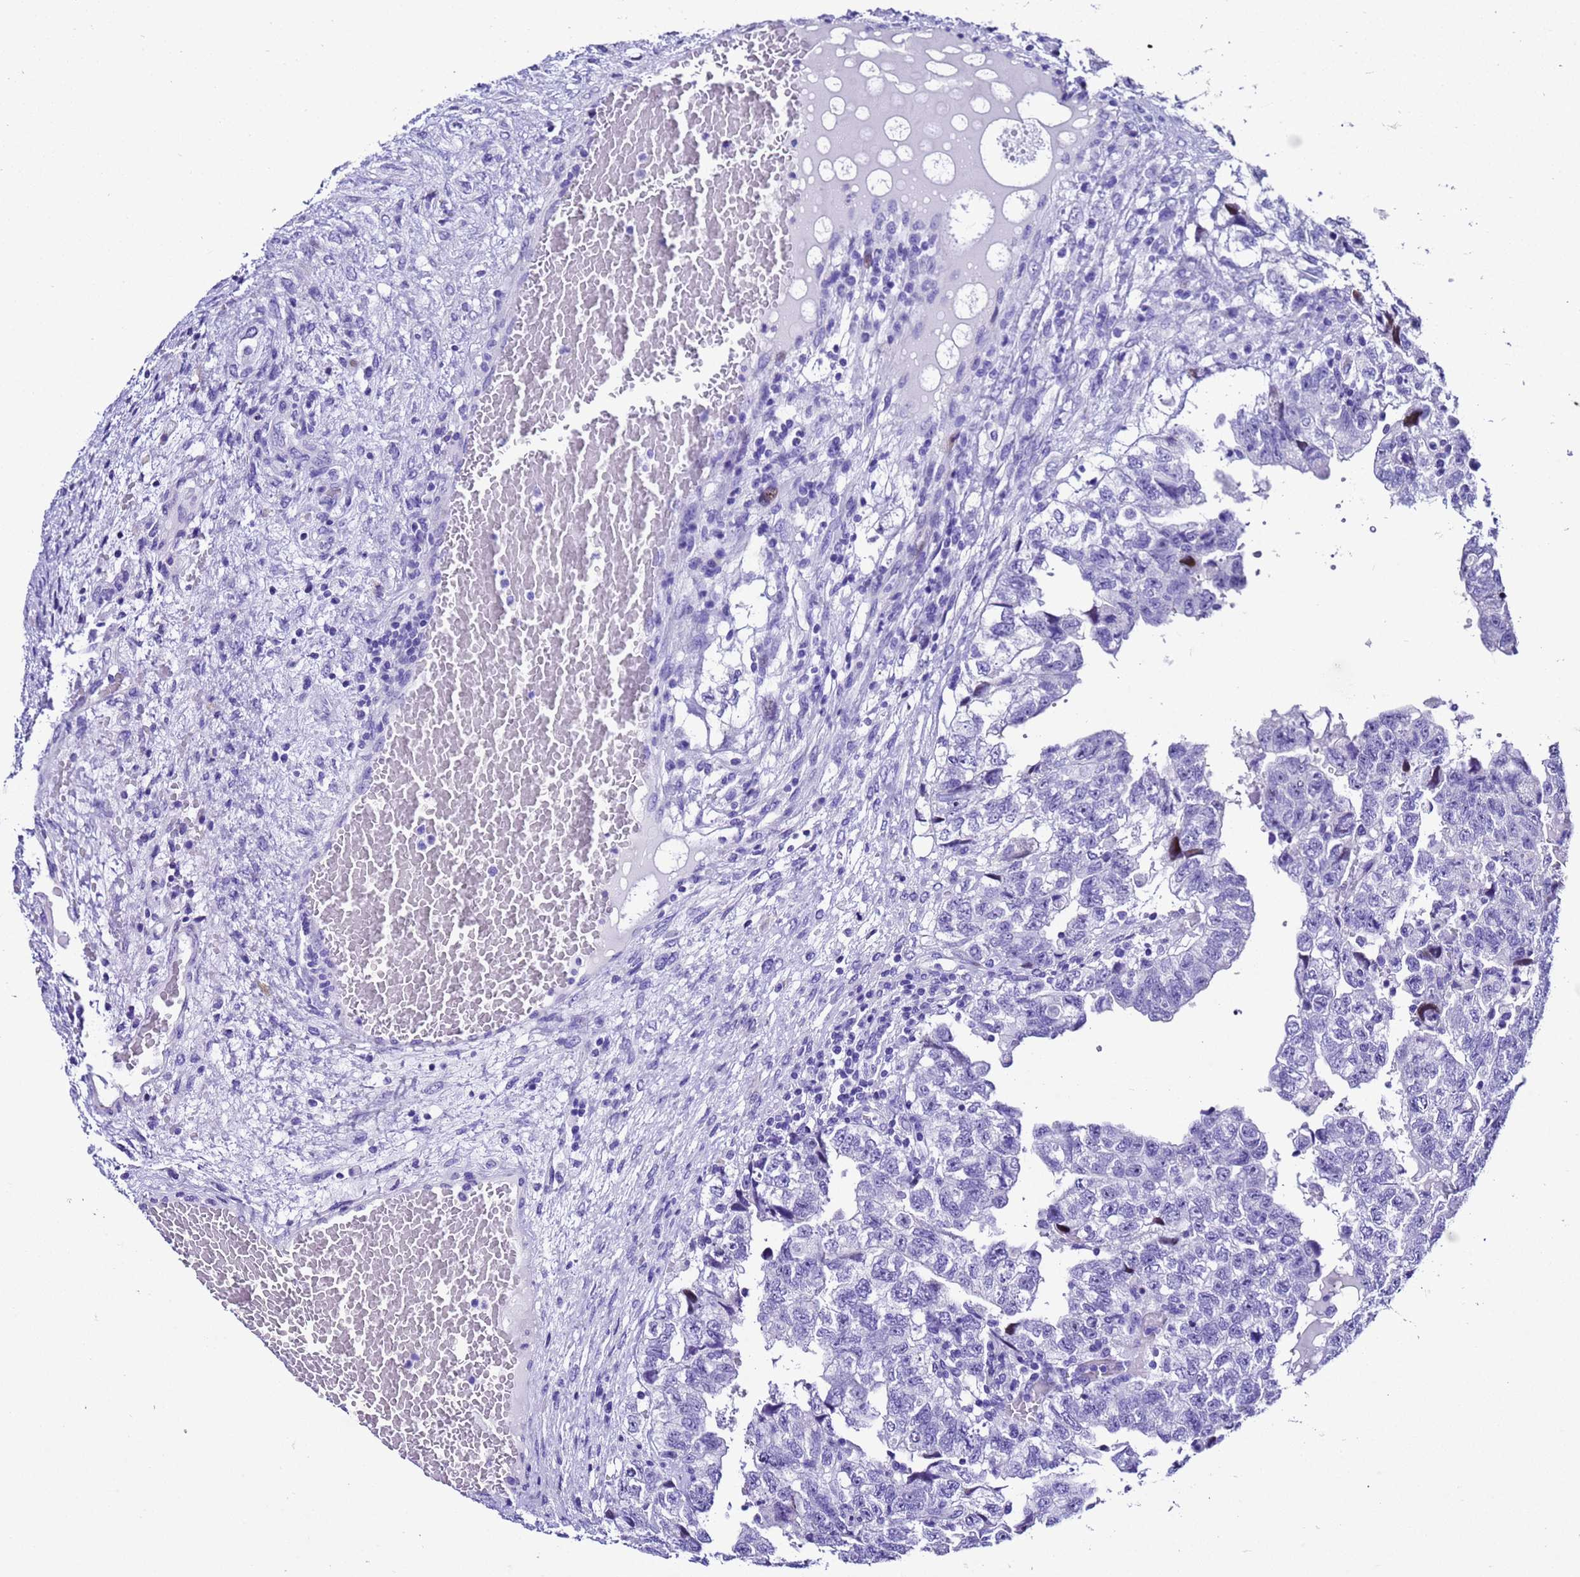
{"staining": {"intensity": "negative", "quantity": "none", "location": "none"}, "tissue": "testis cancer", "cell_type": "Tumor cells", "image_type": "cancer", "snomed": [{"axis": "morphology", "description": "Carcinoma, Embryonal, NOS"}, {"axis": "topography", "description": "Testis"}], "caption": "A high-resolution photomicrograph shows IHC staining of testis cancer (embryonal carcinoma), which reveals no significant positivity in tumor cells.", "gene": "UGT2B10", "patient": {"sex": "male", "age": 36}}